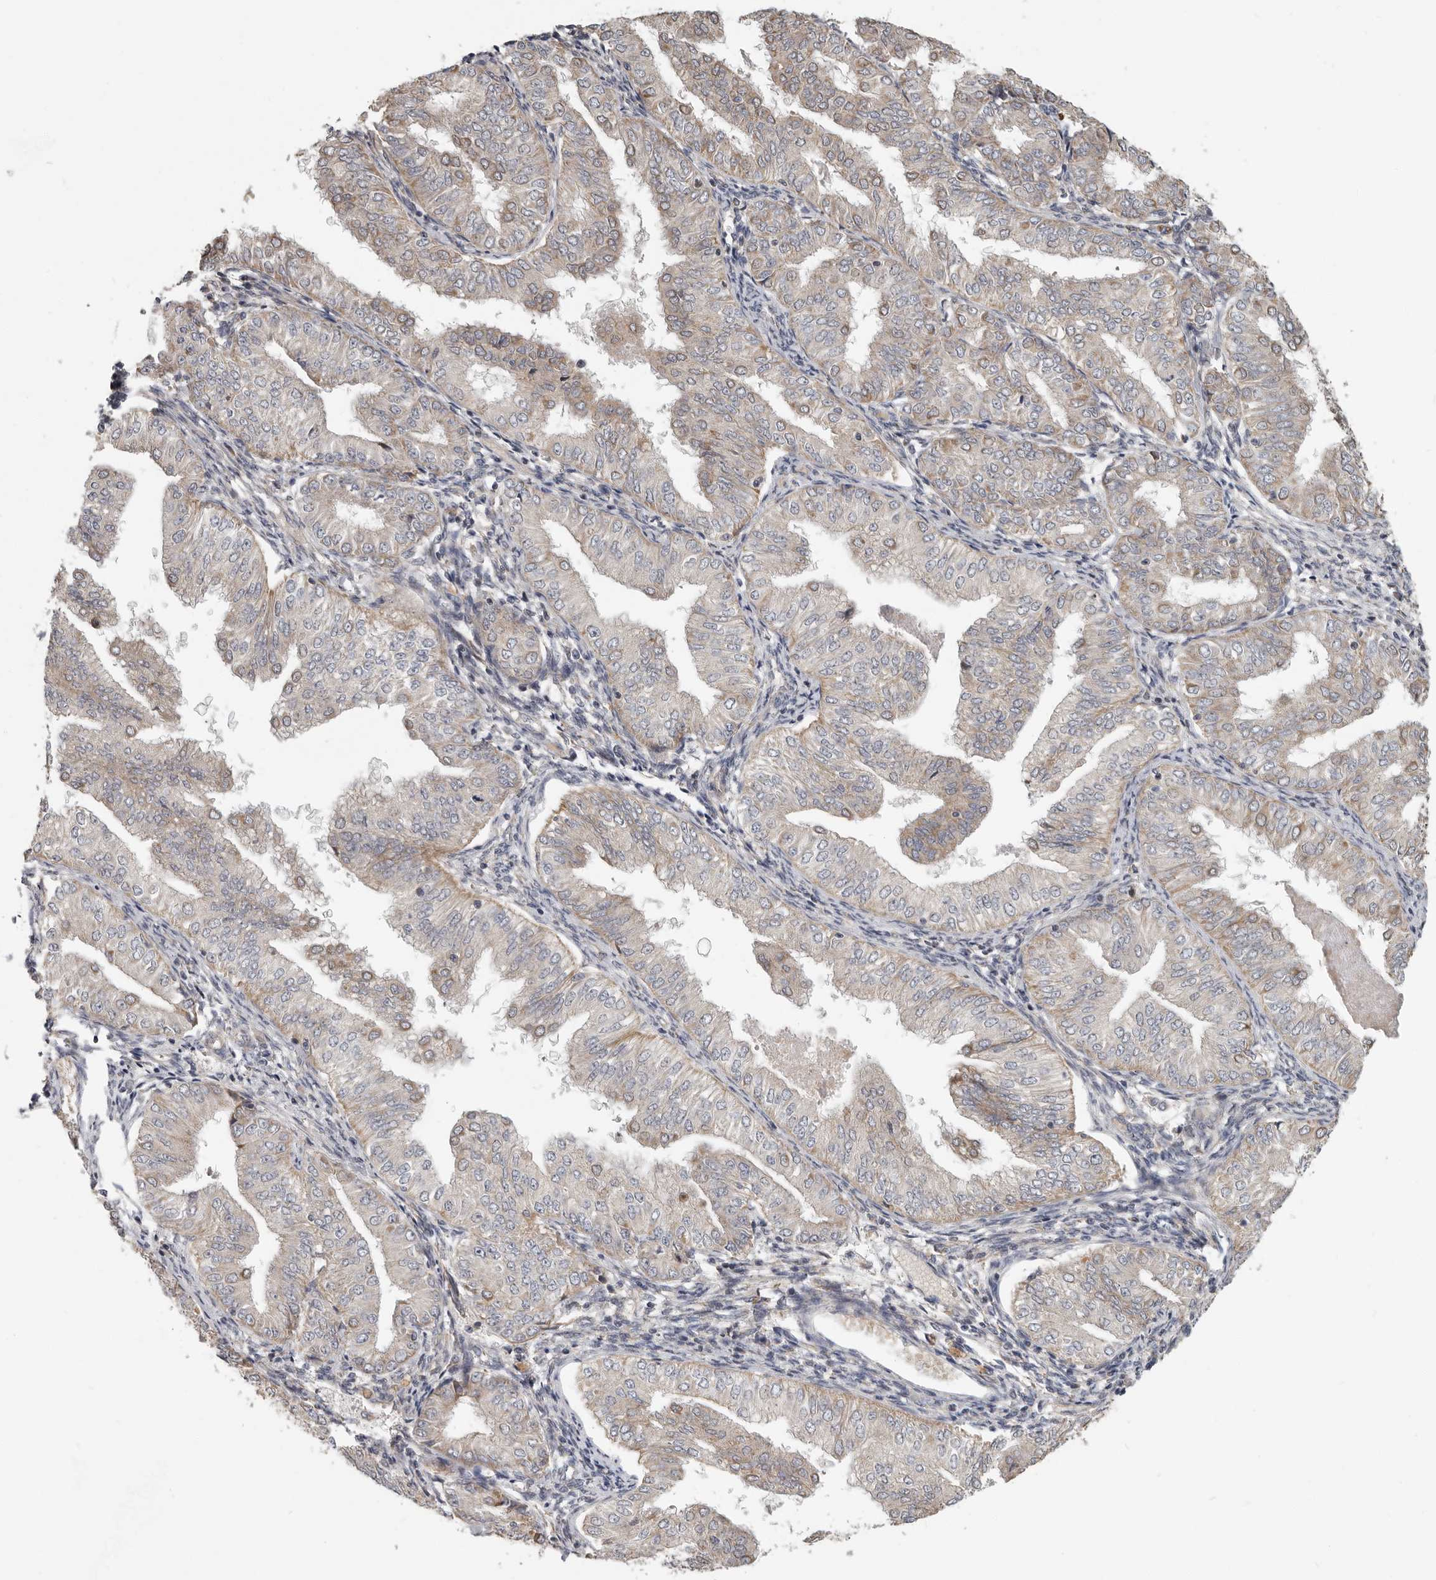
{"staining": {"intensity": "weak", "quantity": "25%-75%", "location": "cytoplasmic/membranous"}, "tissue": "endometrial cancer", "cell_type": "Tumor cells", "image_type": "cancer", "snomed": [{"axis": "morphology", "description": "Normal tissue, NOS"}, {"axis": "morphology", "description": "Adenocarcinoma, NOS"}, {"axis": "topography", "description": "Endometrium"}], "caption": "Human endometrial cancer stained for a protein (brown) exhibits weak cytoplasmic/membranous positive staining in approximately 25%-75% of tumor cells.", "gene": "UNK", "patient": {"sex": "female", "age": 53}}